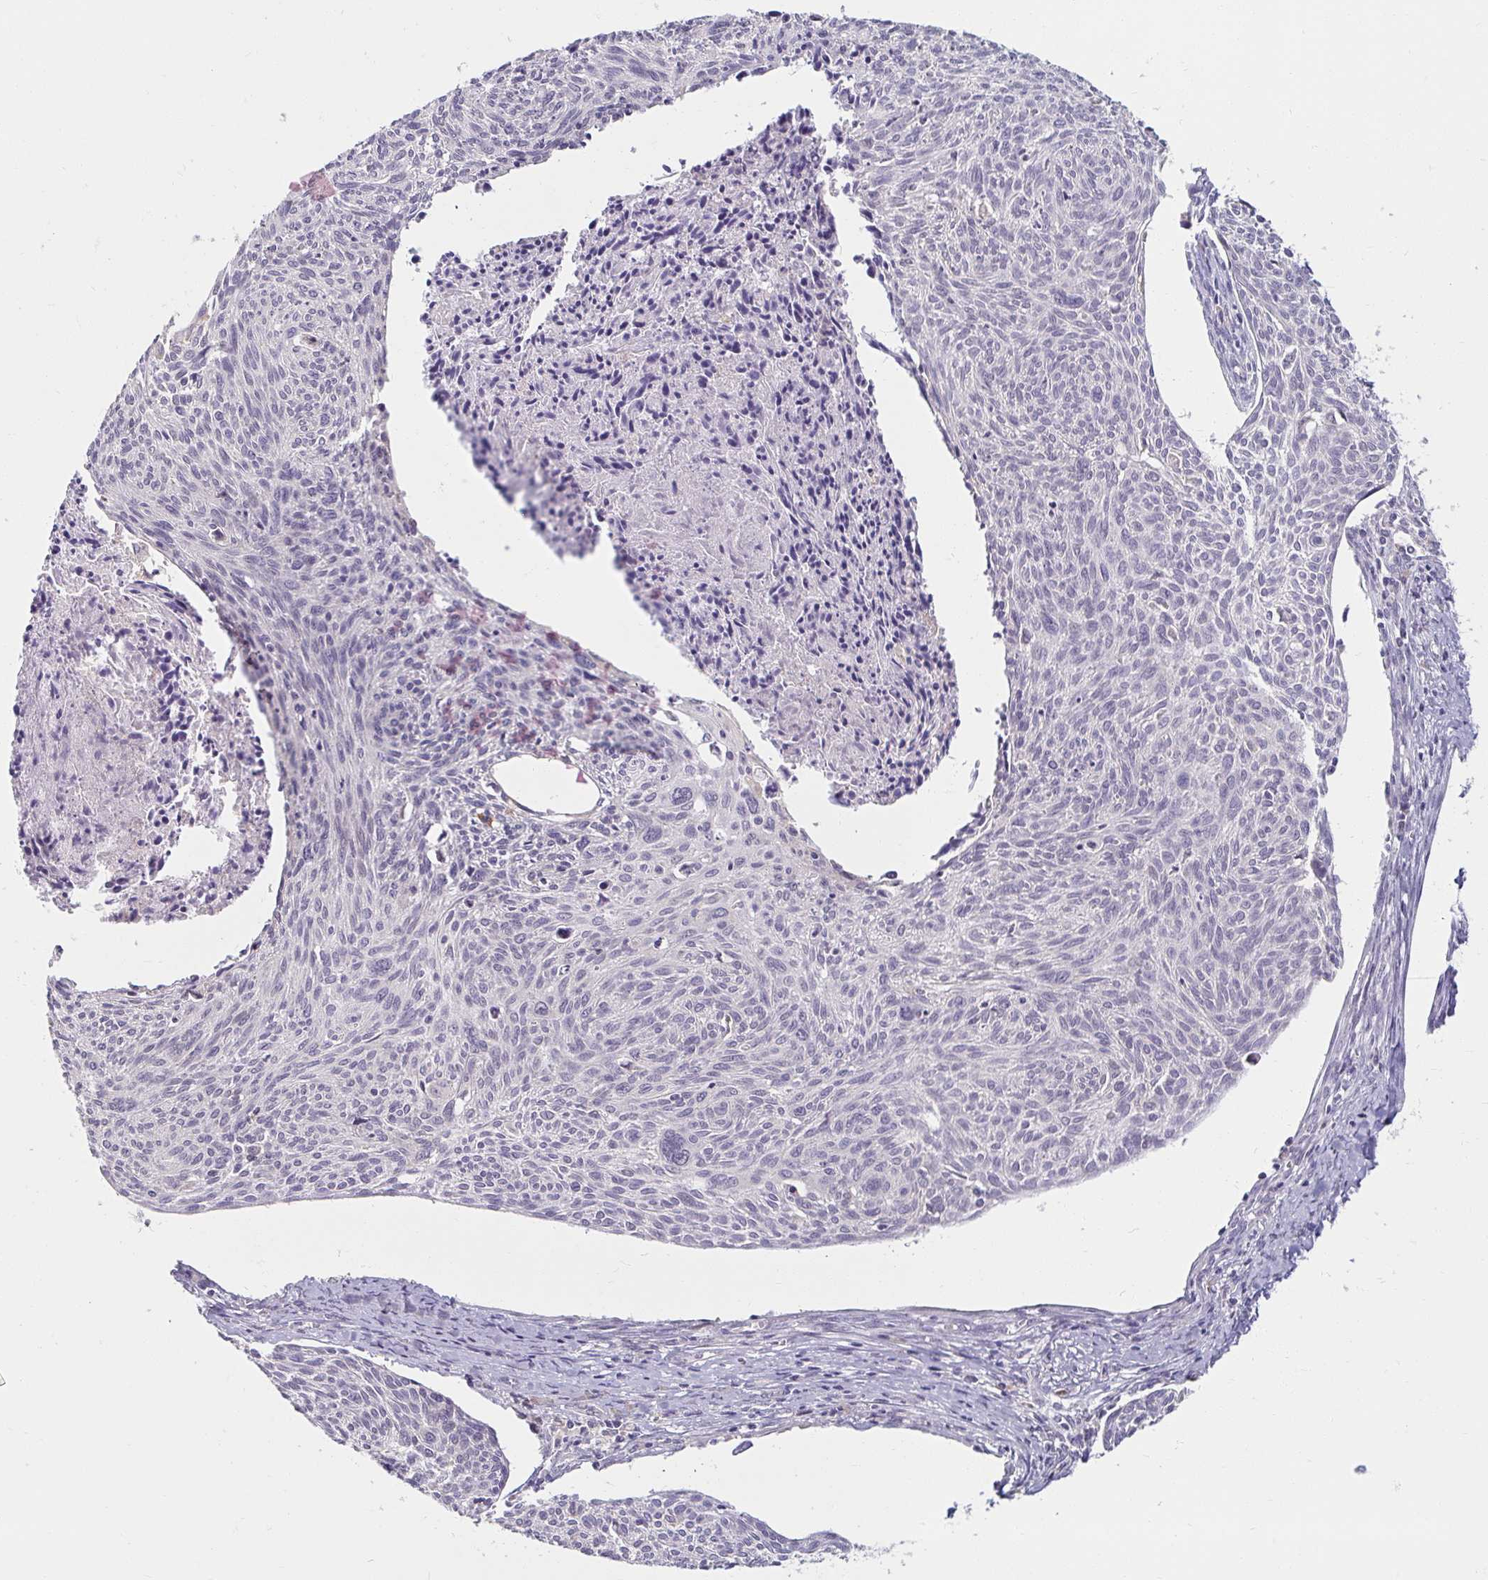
{"staining": {"intensity": "negative", "quantity": "none", "location": "none"}, "tissue": "cervical cancer", "cell_type": "Tumor cells", "image_type": "cancer", "snomed": [{"axis": "morphology", "description": "Squamous cell carcinoma, NOS"}, {"axis": "topography", "description": "Cervix"}], "caption": "The histopathology image demonstrates no significant positivity in tumor cells of squamous cell carcinoma (cervical).", "gene": "DDN", "patient": {"sex": "female", "age": 49}}